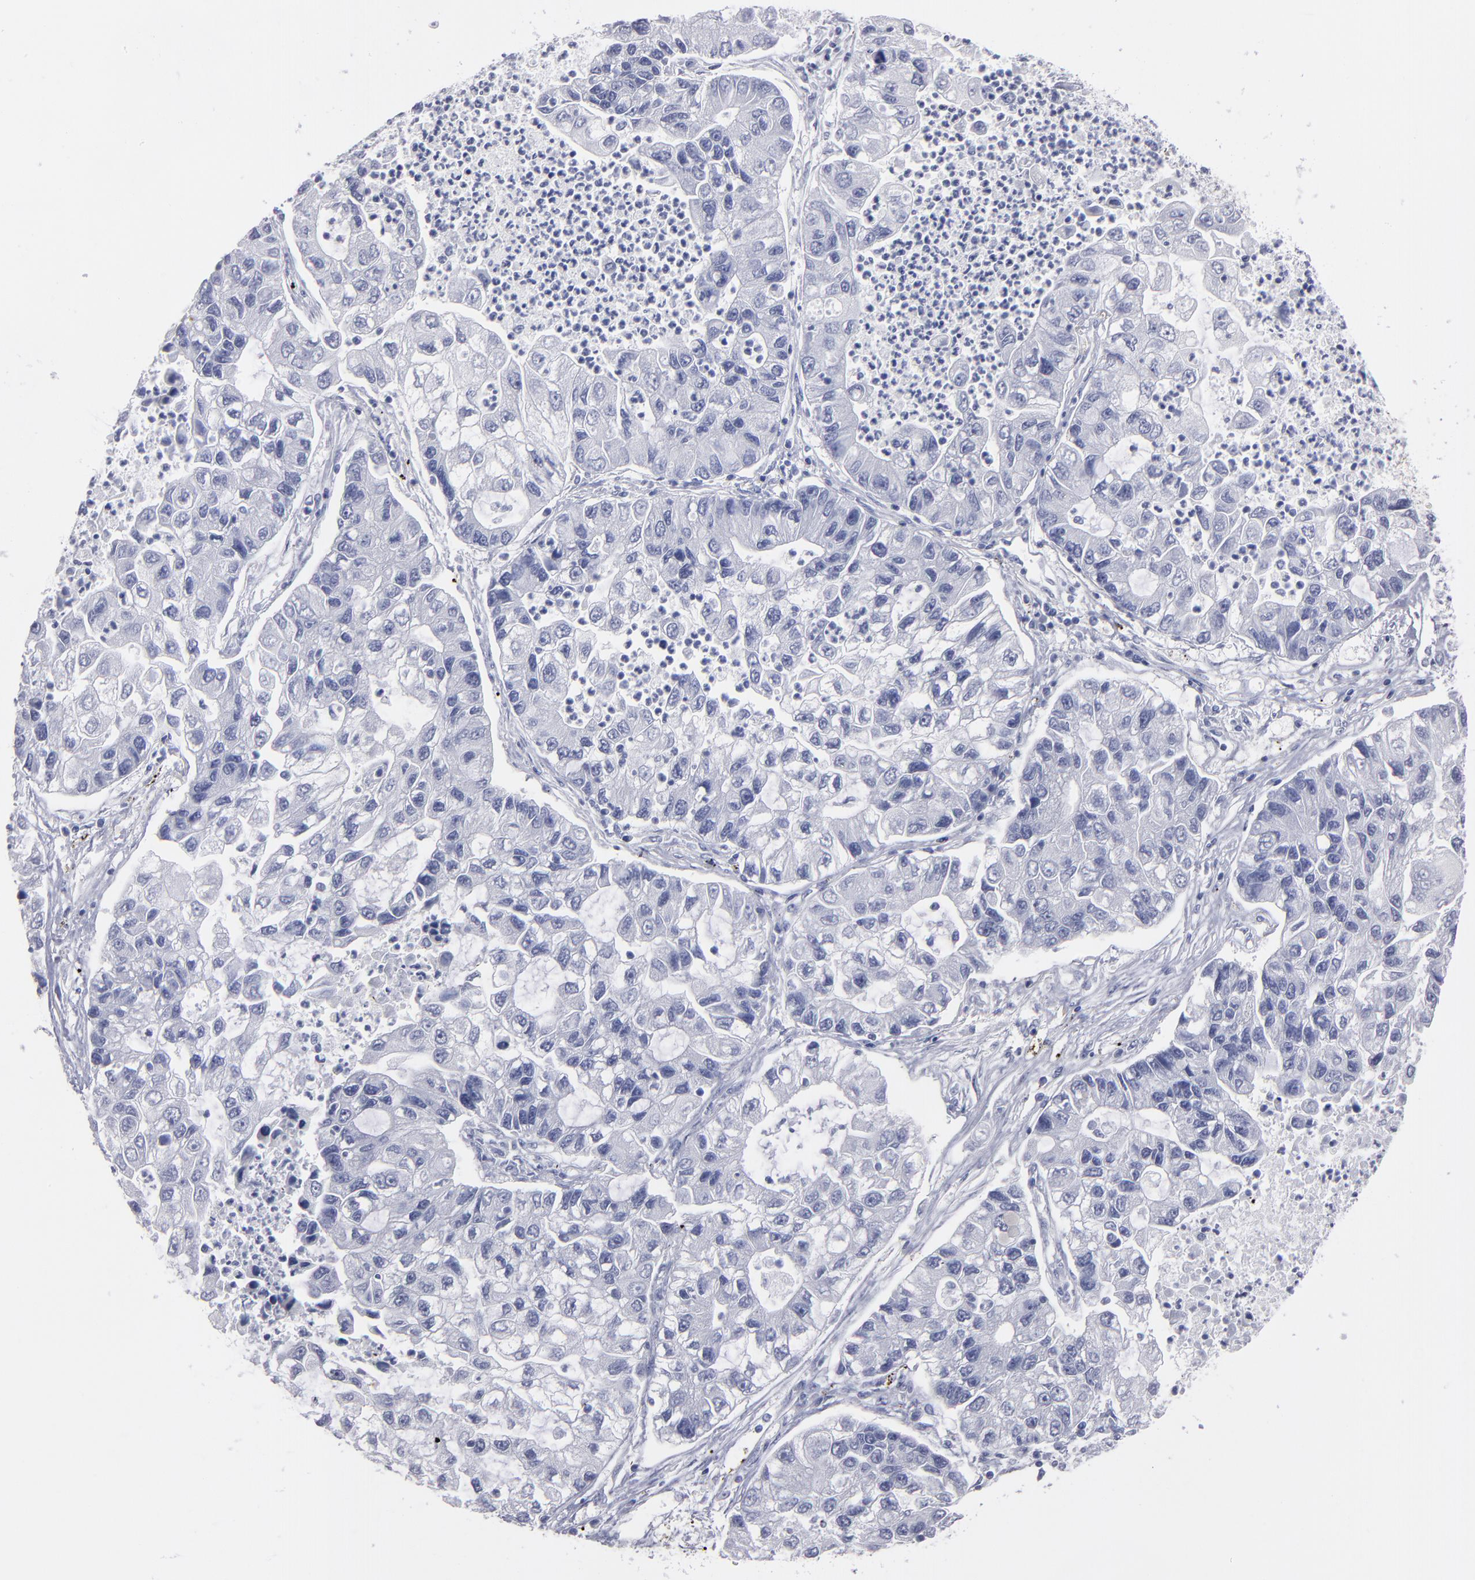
{"staining": {"intensity": "negative", "quantity": "none", "location": "none"}, "tissue": "lung cancer", "cell_type": "Tumor cells", "image_type": "cancer", "snomed": [{"axis": "morphology", "description": "Adenocarcinoma, NOS"}, {"axis": "topography", "description": "Lung"}], "caption": "Immunohistochemistry (IHC) image of neoplastic tissue: human lung adenocarcinoma stained with DAB (3,3'-diaminobenzidine) reveals no significant protein positivity in tumor cells. (Stains: DAB immunohistochemistry with hematoxylin counter stain, Microscopy: brightfield microscopy at high magnification).", "gene": "CADM3", "patient": {"sex": "female", "age": 51}}